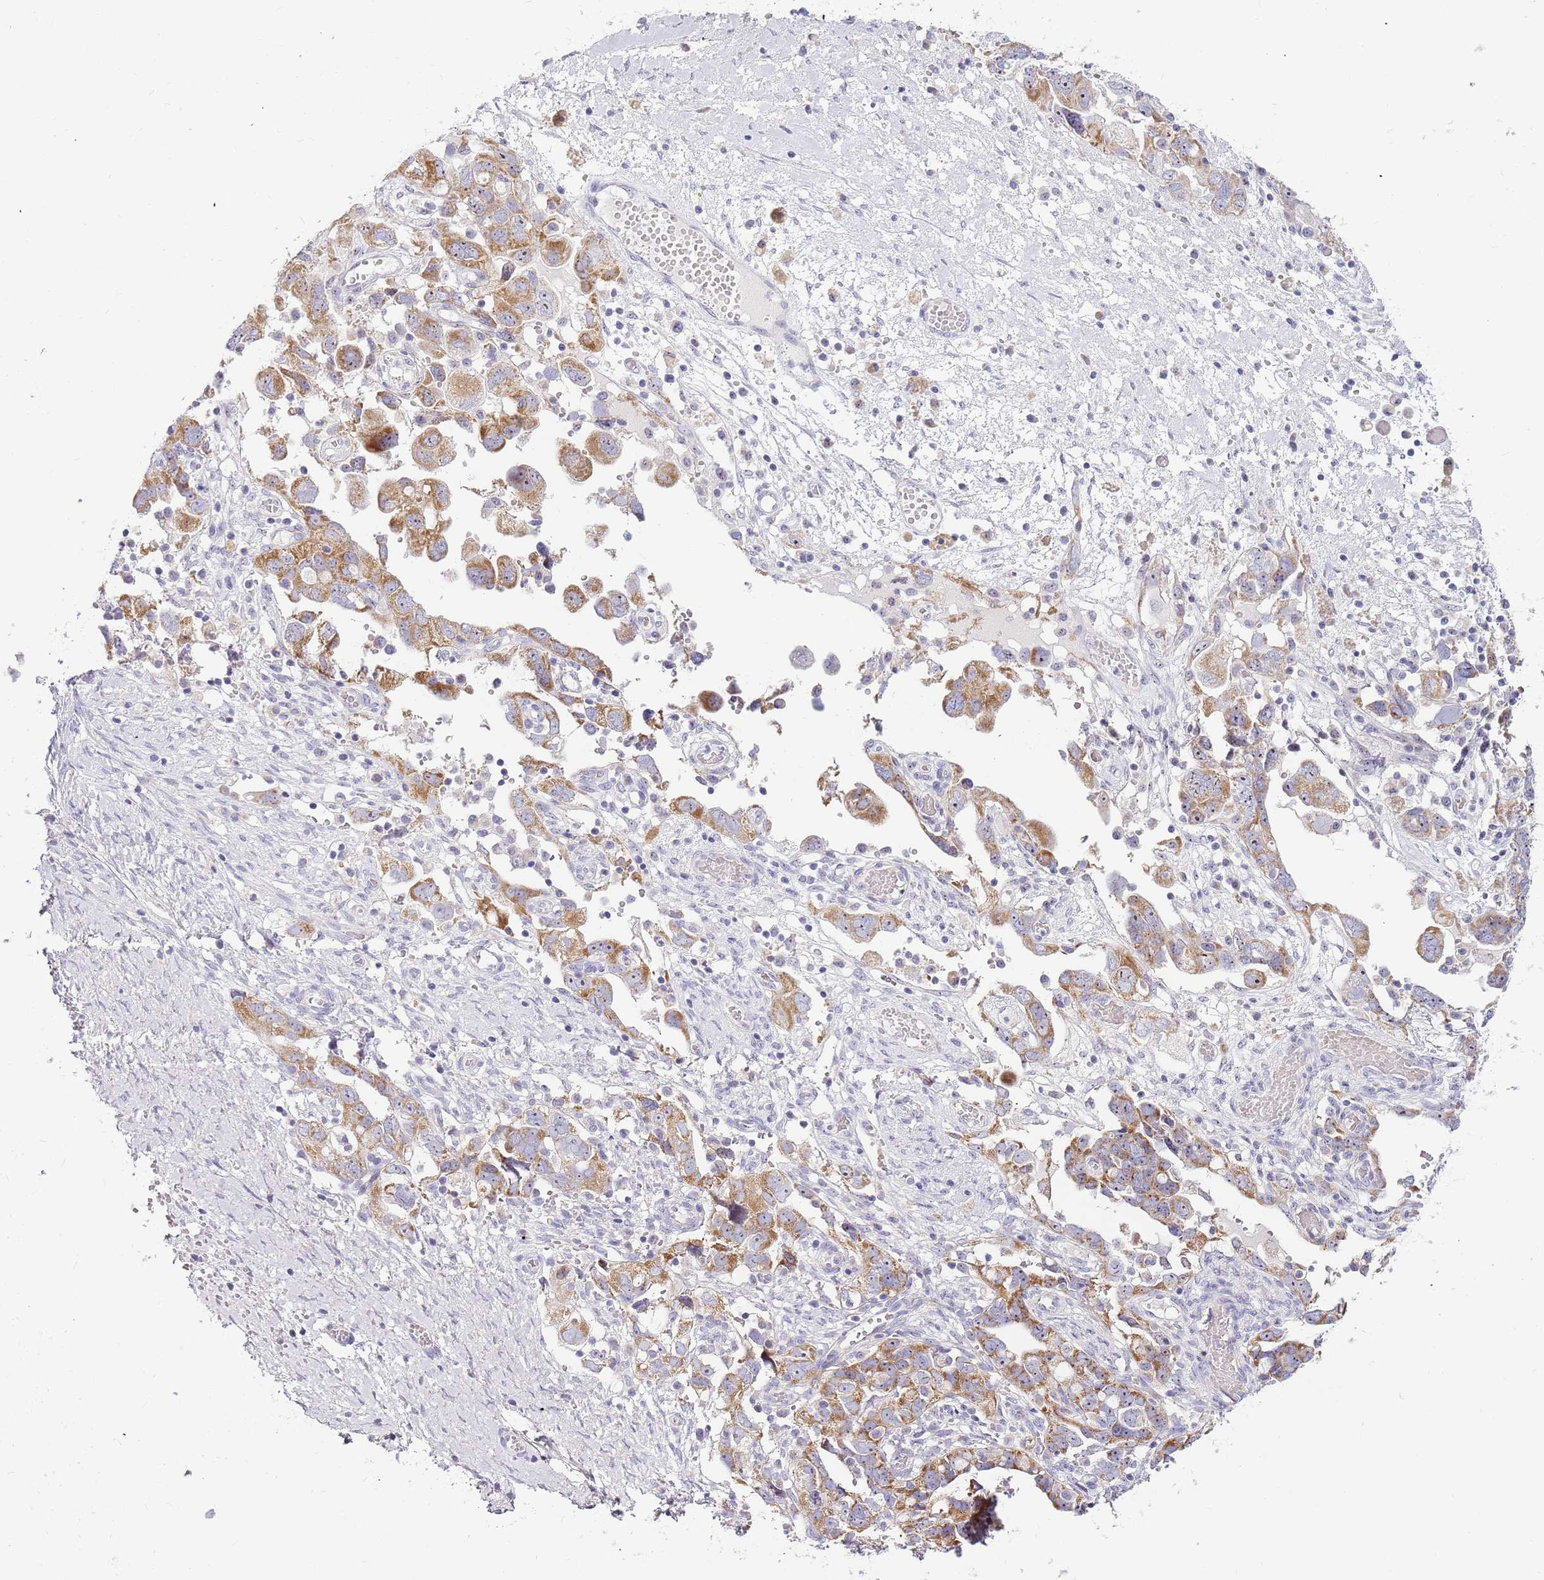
{"staining": {"intensity": "moderate", "quantity": ">75%", "location": "cytoplasmic/membranous,nuclear"}, "tissue": "ovarian cancer", "cell_type": "Tumor cells", "image_type": "cancer", "snomed": [{"axis": "morphology", "description": "Carcinoma, NOS"}, {"axis": "morphology", "description": "Cystadenocarcinoma, serous, NOS"}, {"axis": "topography", "description": "Ovary"}], "caption": "Immunohistochemistry staining of serous cystadenocarcinoma (ovarian), which shows medium levels of moderate cytoplasmic/membranous and nuclear staining in about >75% of tumor cells indicating moderate cytoplasmic/membranous and nuclear protein positivity. The staining was performed using DAB (3,3'-diaminobenzidine) (brown) for protein detection and nuclei were counterstained in hematoxylin (blue).", "gene": "DNAJA3", "patient": {"sex": "female", "age": 69}}